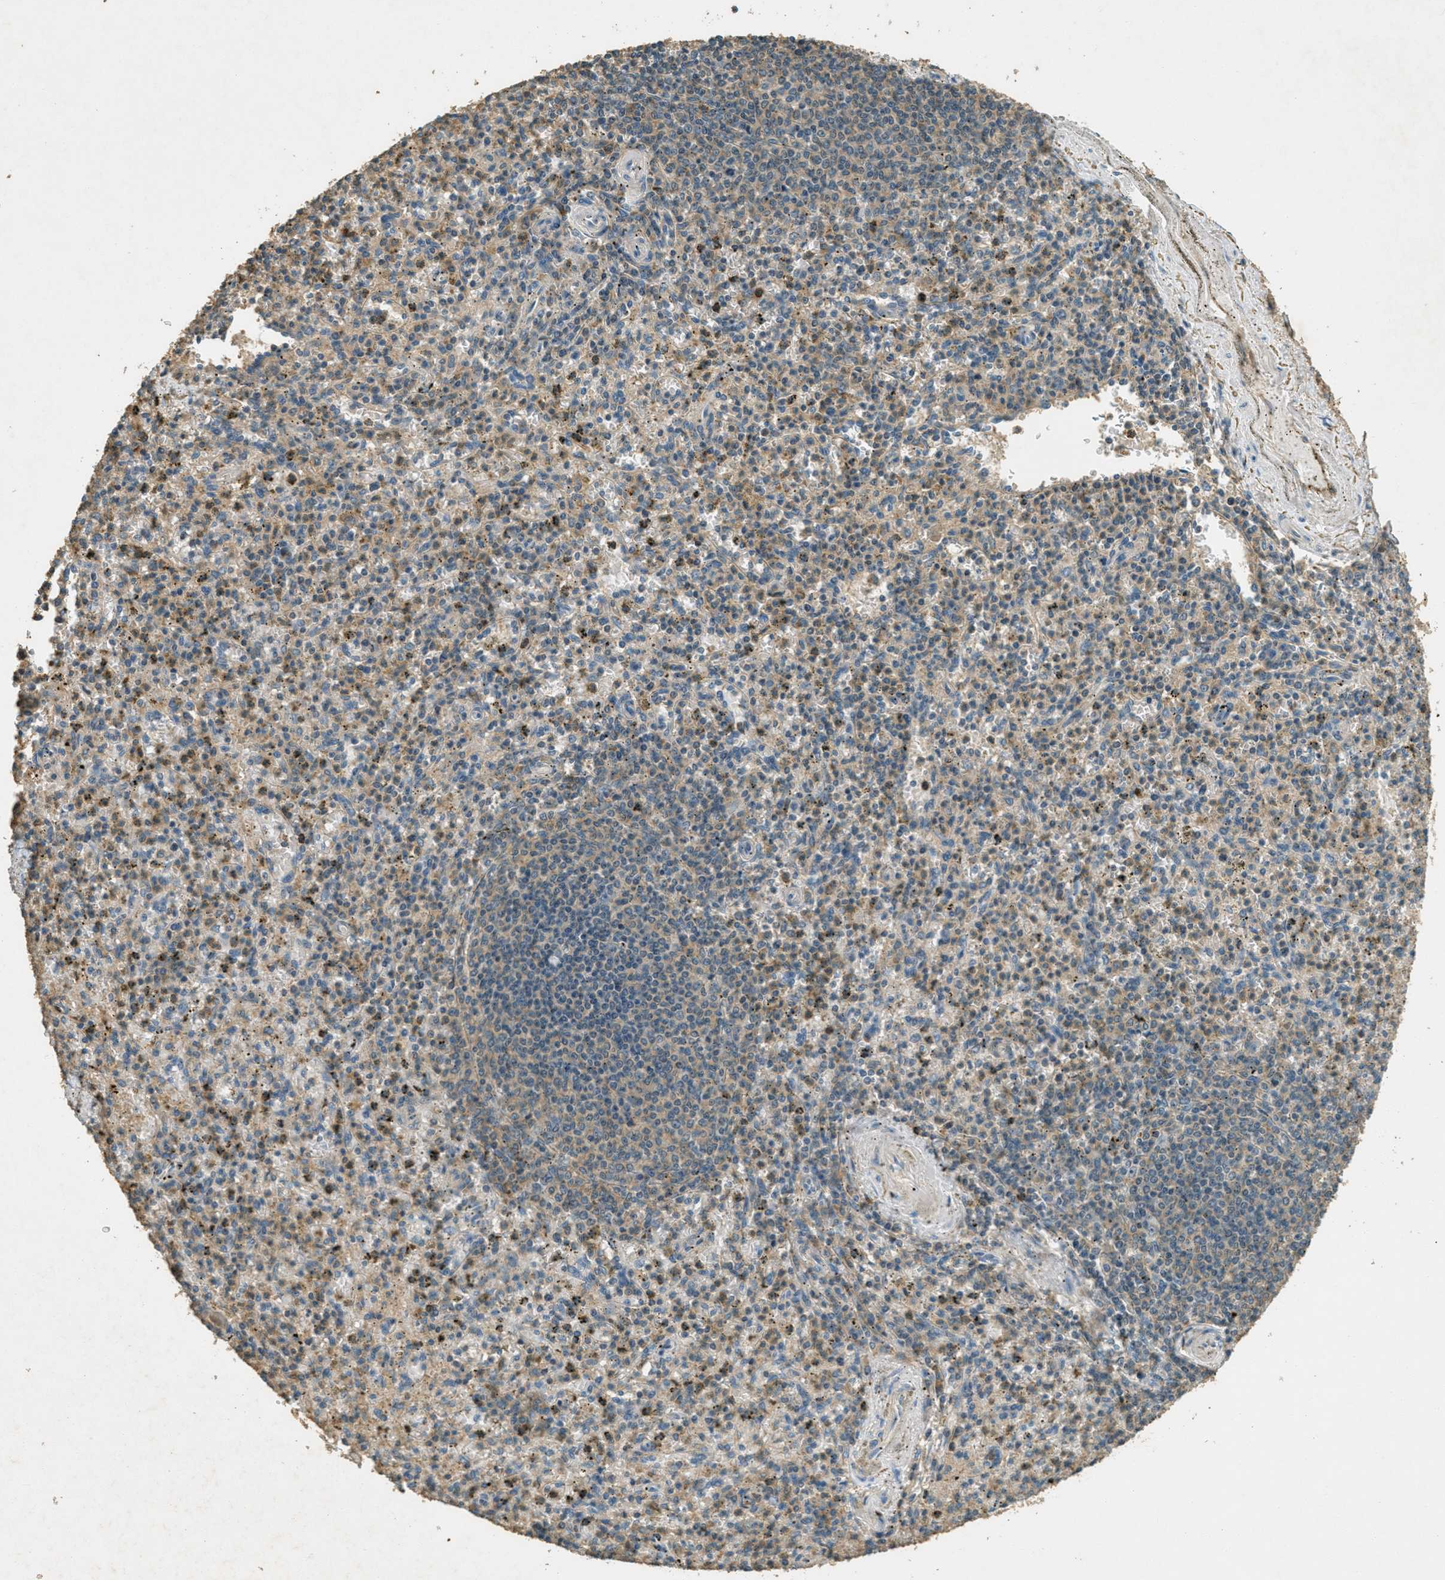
{"staining": {"intensity": "weak", "quantity": "25%-75%", "location": "cytoplasmic/membranous"}, "tissue": "spleen", "cell_type": "Cells in red pulp", "image_type": "normal", "snomed": [{"axis": "morphology", "description": "Normal tissue, NOS"}, {"axis": "topography", "description": "Spleen"}], "caption": "Approximately 25%-75% of cells in red pulp in benign human spleen demonstrate weak cytoplasmic/membranous protein positivity as visualized by brown immunohistochemical staining.", "gene": "NUDT4B", "patient": {"sex": "male", "age": 72}}